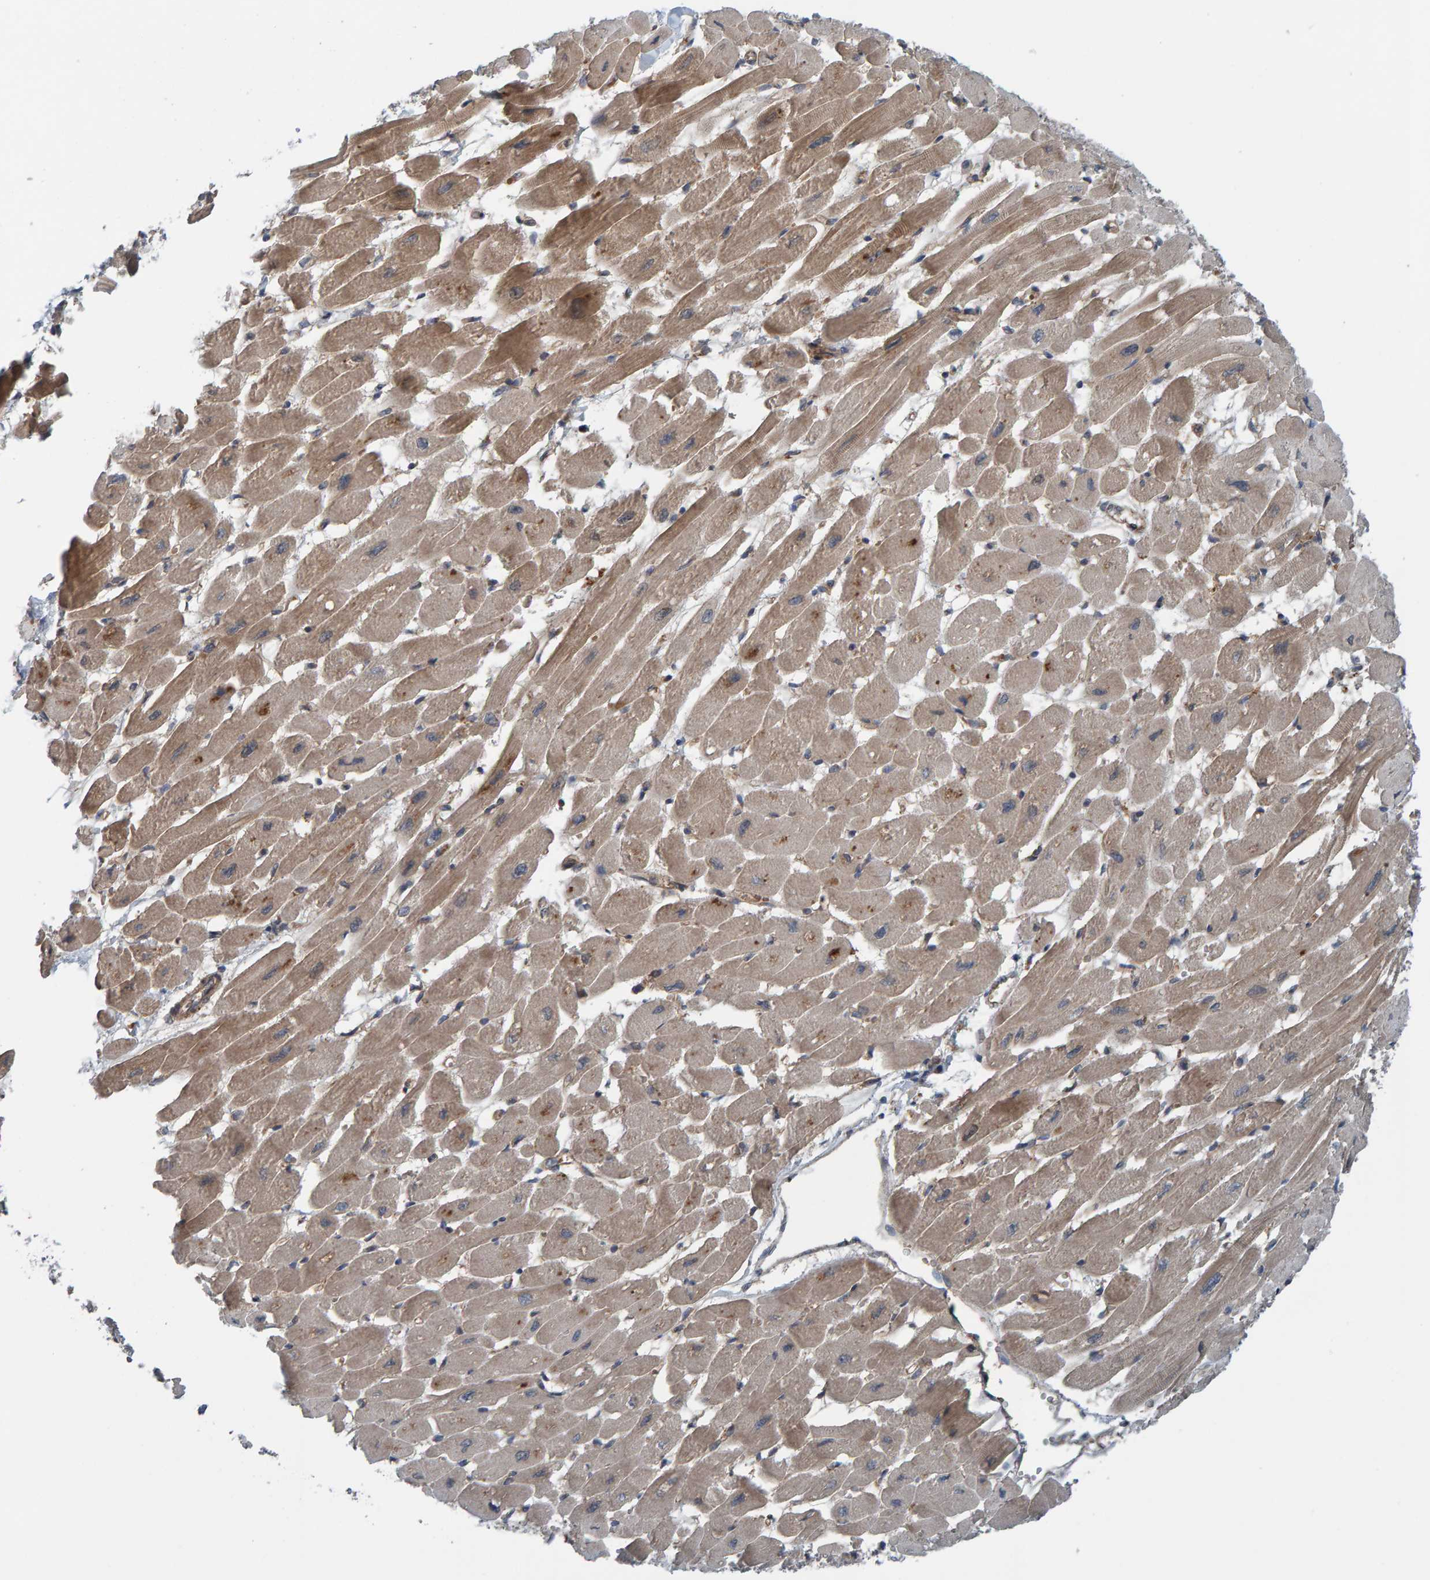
{"staining": {"intensity": "moderate", "quantity": ">75%", "location": "cytoplasmic/membranous"}, "tissue": "heart muscle", "cell_type": "Cardiomyocytes", "image_type": "normal", "snomed": [{"axis": "morphology", "description": "Normal tissue, NOS"}, {"axis": "topography", "description": "Heart"}], "caption": "A micrograph of heart muscle stained for a protein reveals moderate cytoplasmic/membranous brown staining in cardiomyocytes. Ihc stains the protein of interest in brown and the nuclei are stained blue.", "gene": "CUEDC1", "patient": {"sex": "female", "age": 54}}